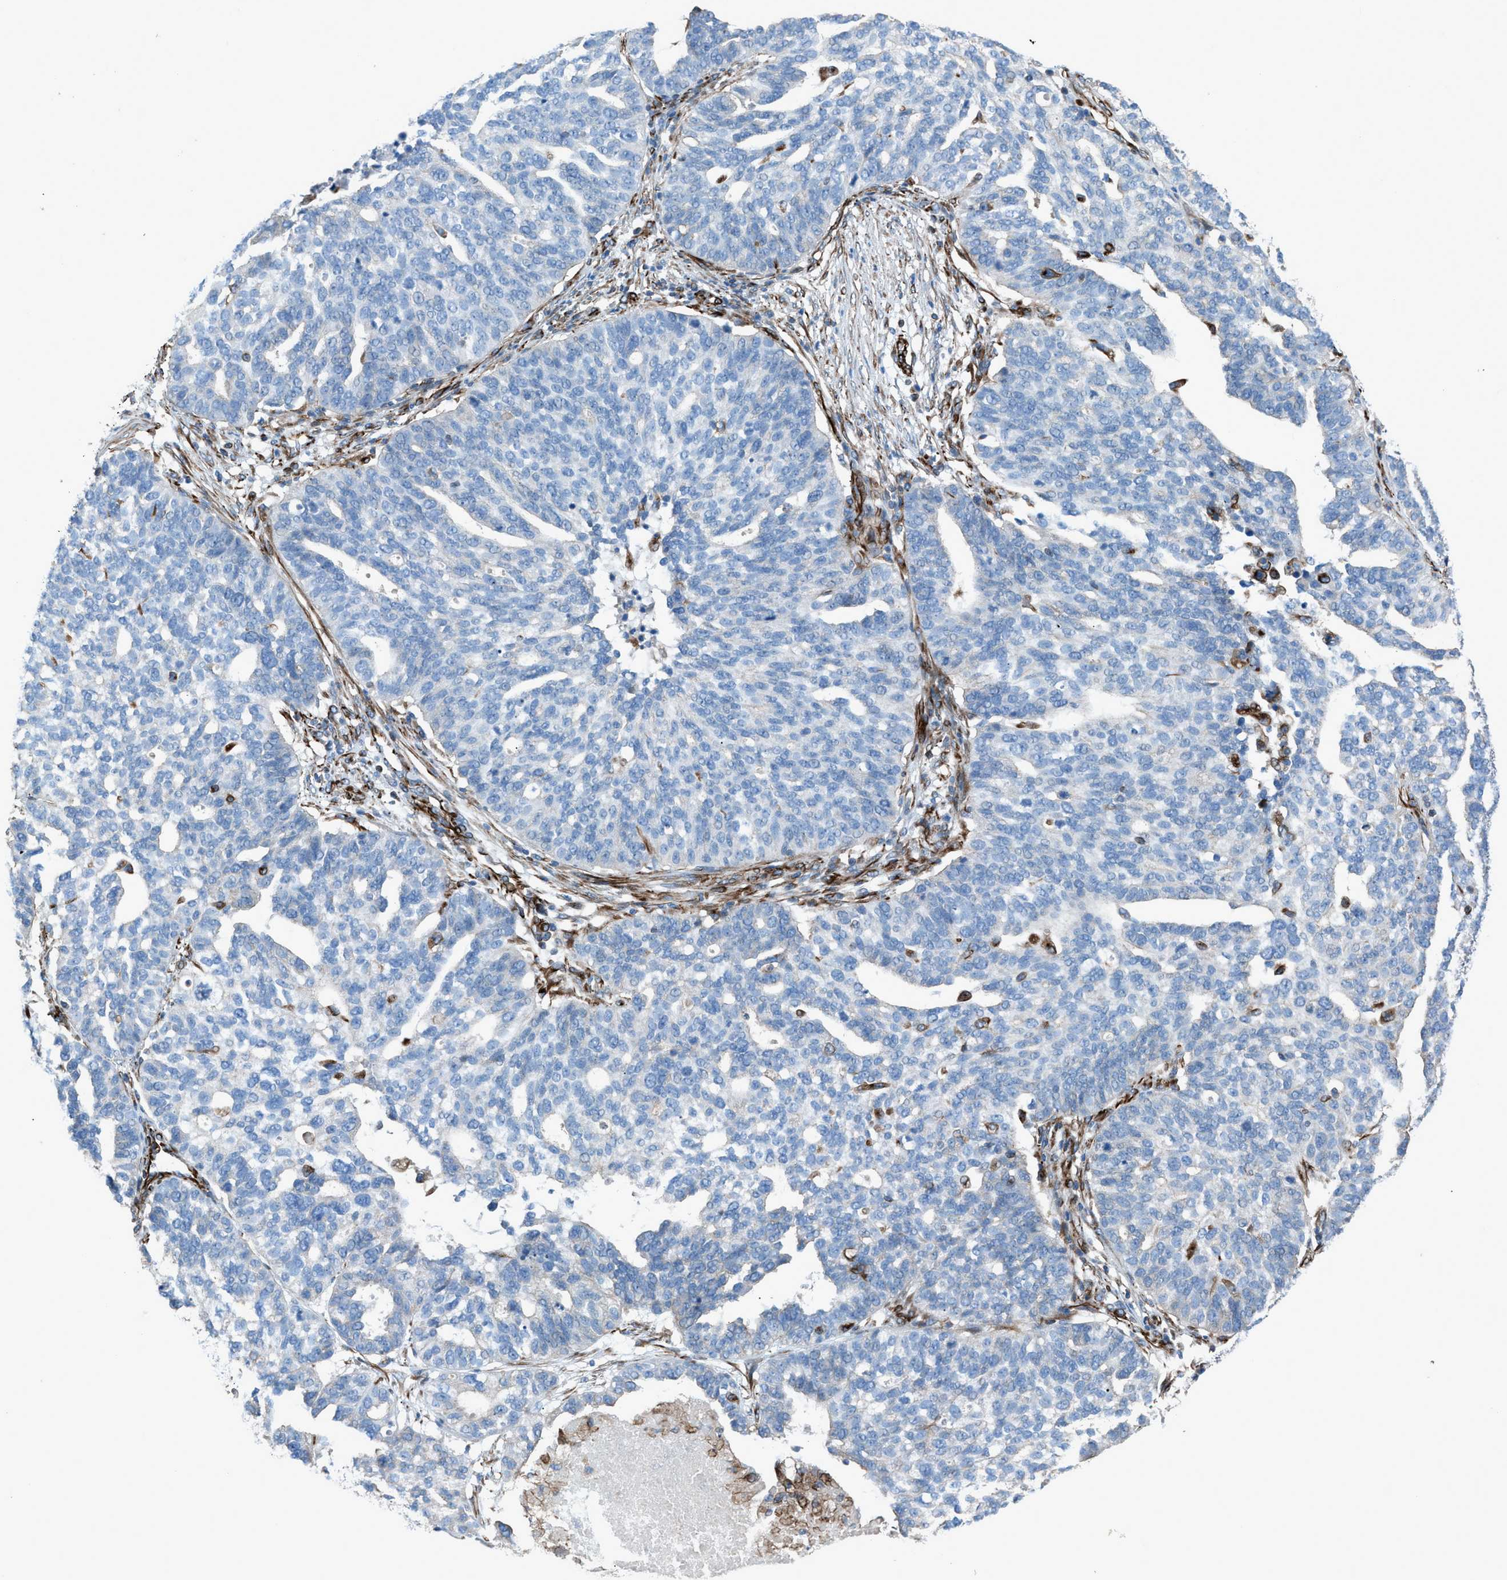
{"staining": {"intensity": "negative", "quantity": "none", "location": "none"}, "tissue": "ovarian cancer", "cell_type": "Tumor cells", "image_type": "cancer", "snomed": [{"axis": "morphology", "description": "Cystadenocarcinoma, serous, NOS"}, {"axis": "topography", "description": "Ovary"}], "caption": "The histopathology image reveals no staining of tumor cells in ovarian serous cystadenocarcinoma.", "gene": "CABP7", "patient": {"sex": "female", "age": 59}}